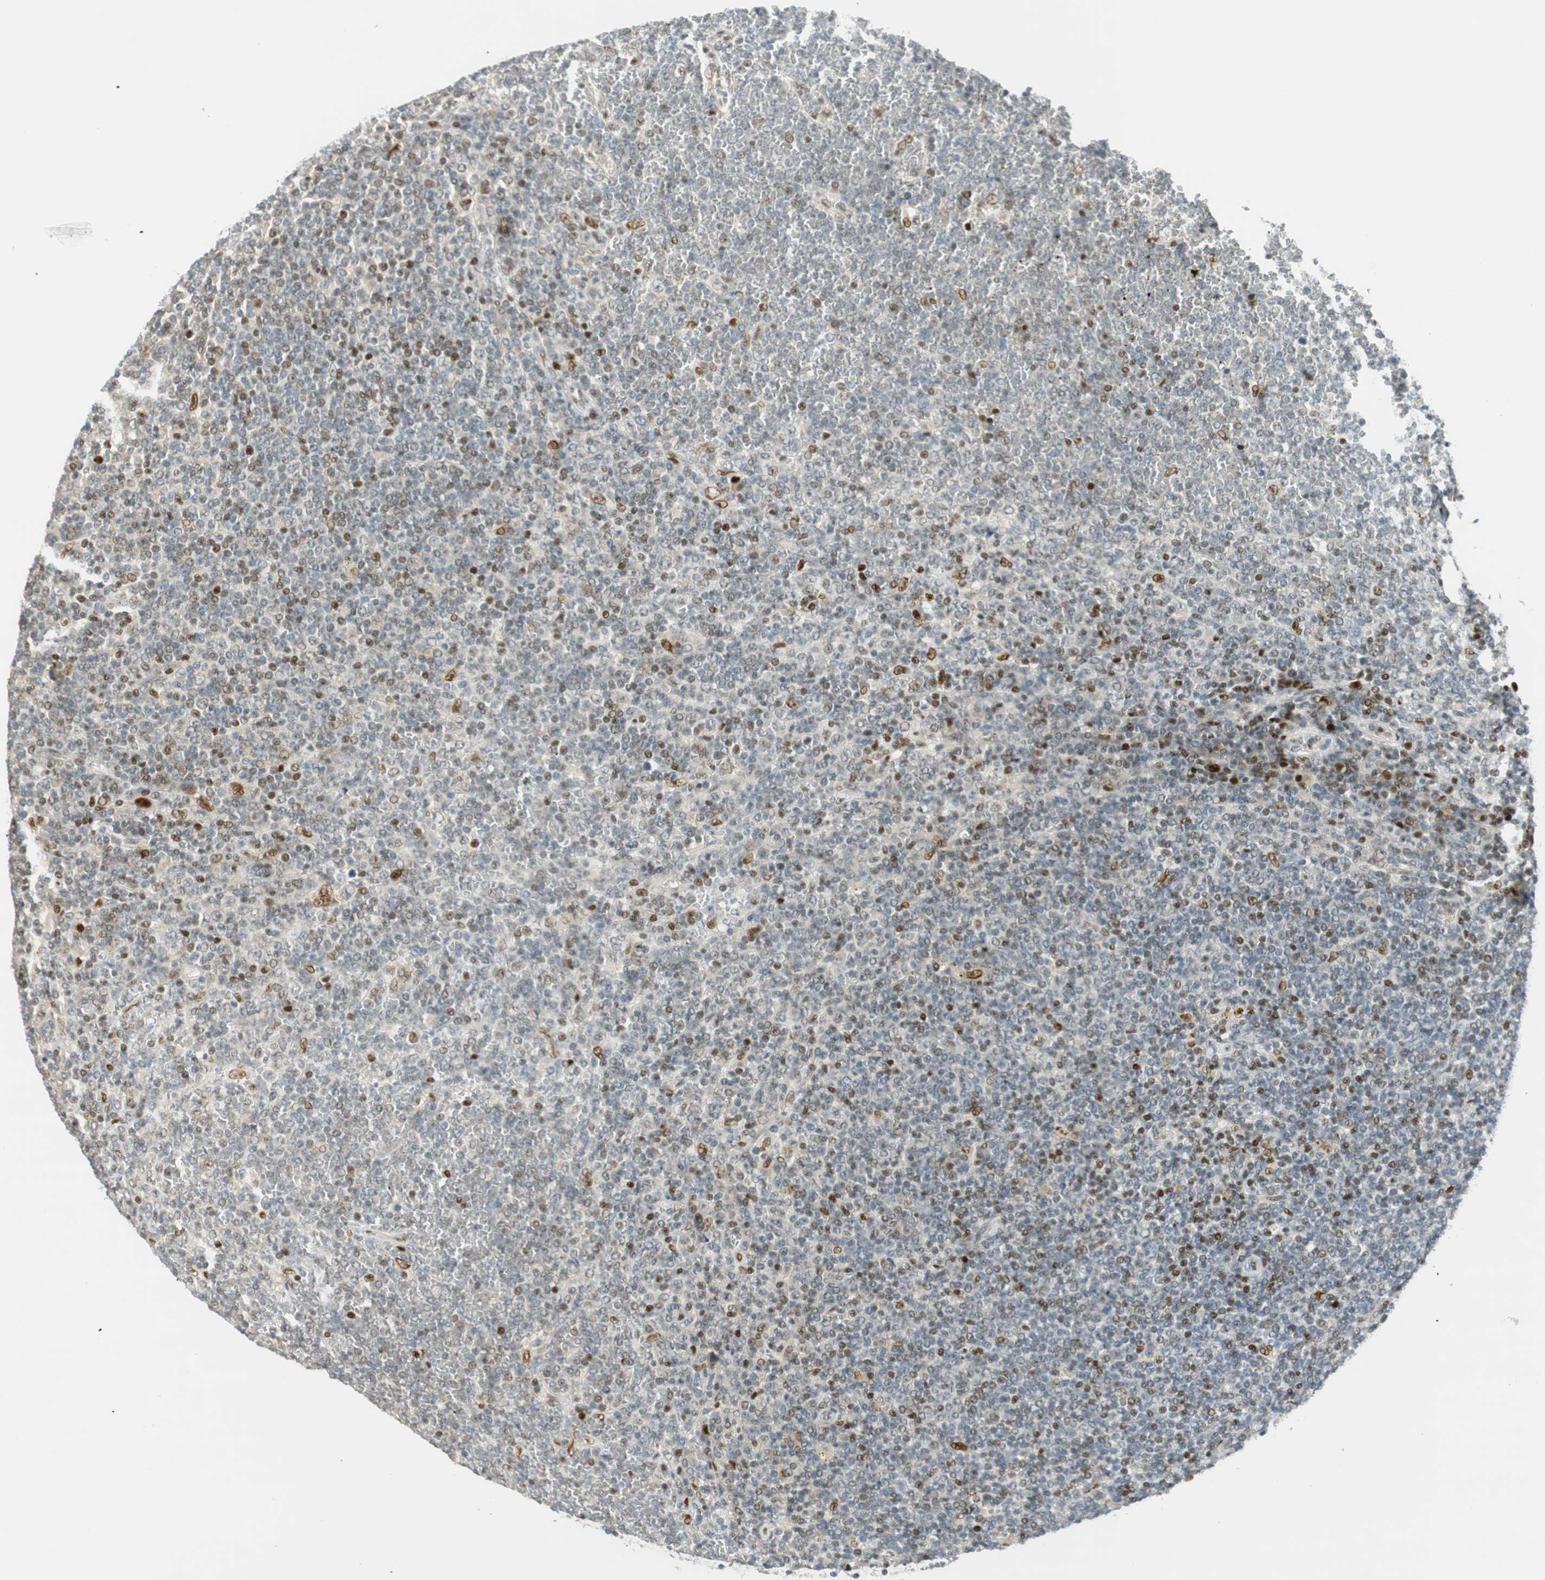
{"staining": {"intensity": "weak", "quantity": "<25%", "location": "nuclear"}, "tissue": "lymphoma", "cell_type": "Tumor cells", "image_type": "cancer", "snomed": [{"axis": "morphology", "description": "Malignant lymphoma, non-Hodgkin's type, Low grade"}, {"axis": "topography", "description": "Spleen"}], "caption": "An image of lymphoma stained for a protein shows no brown staining in tumor cells.", "gene": "MSX2", "patient": {"sex": "female", "age": 19}}